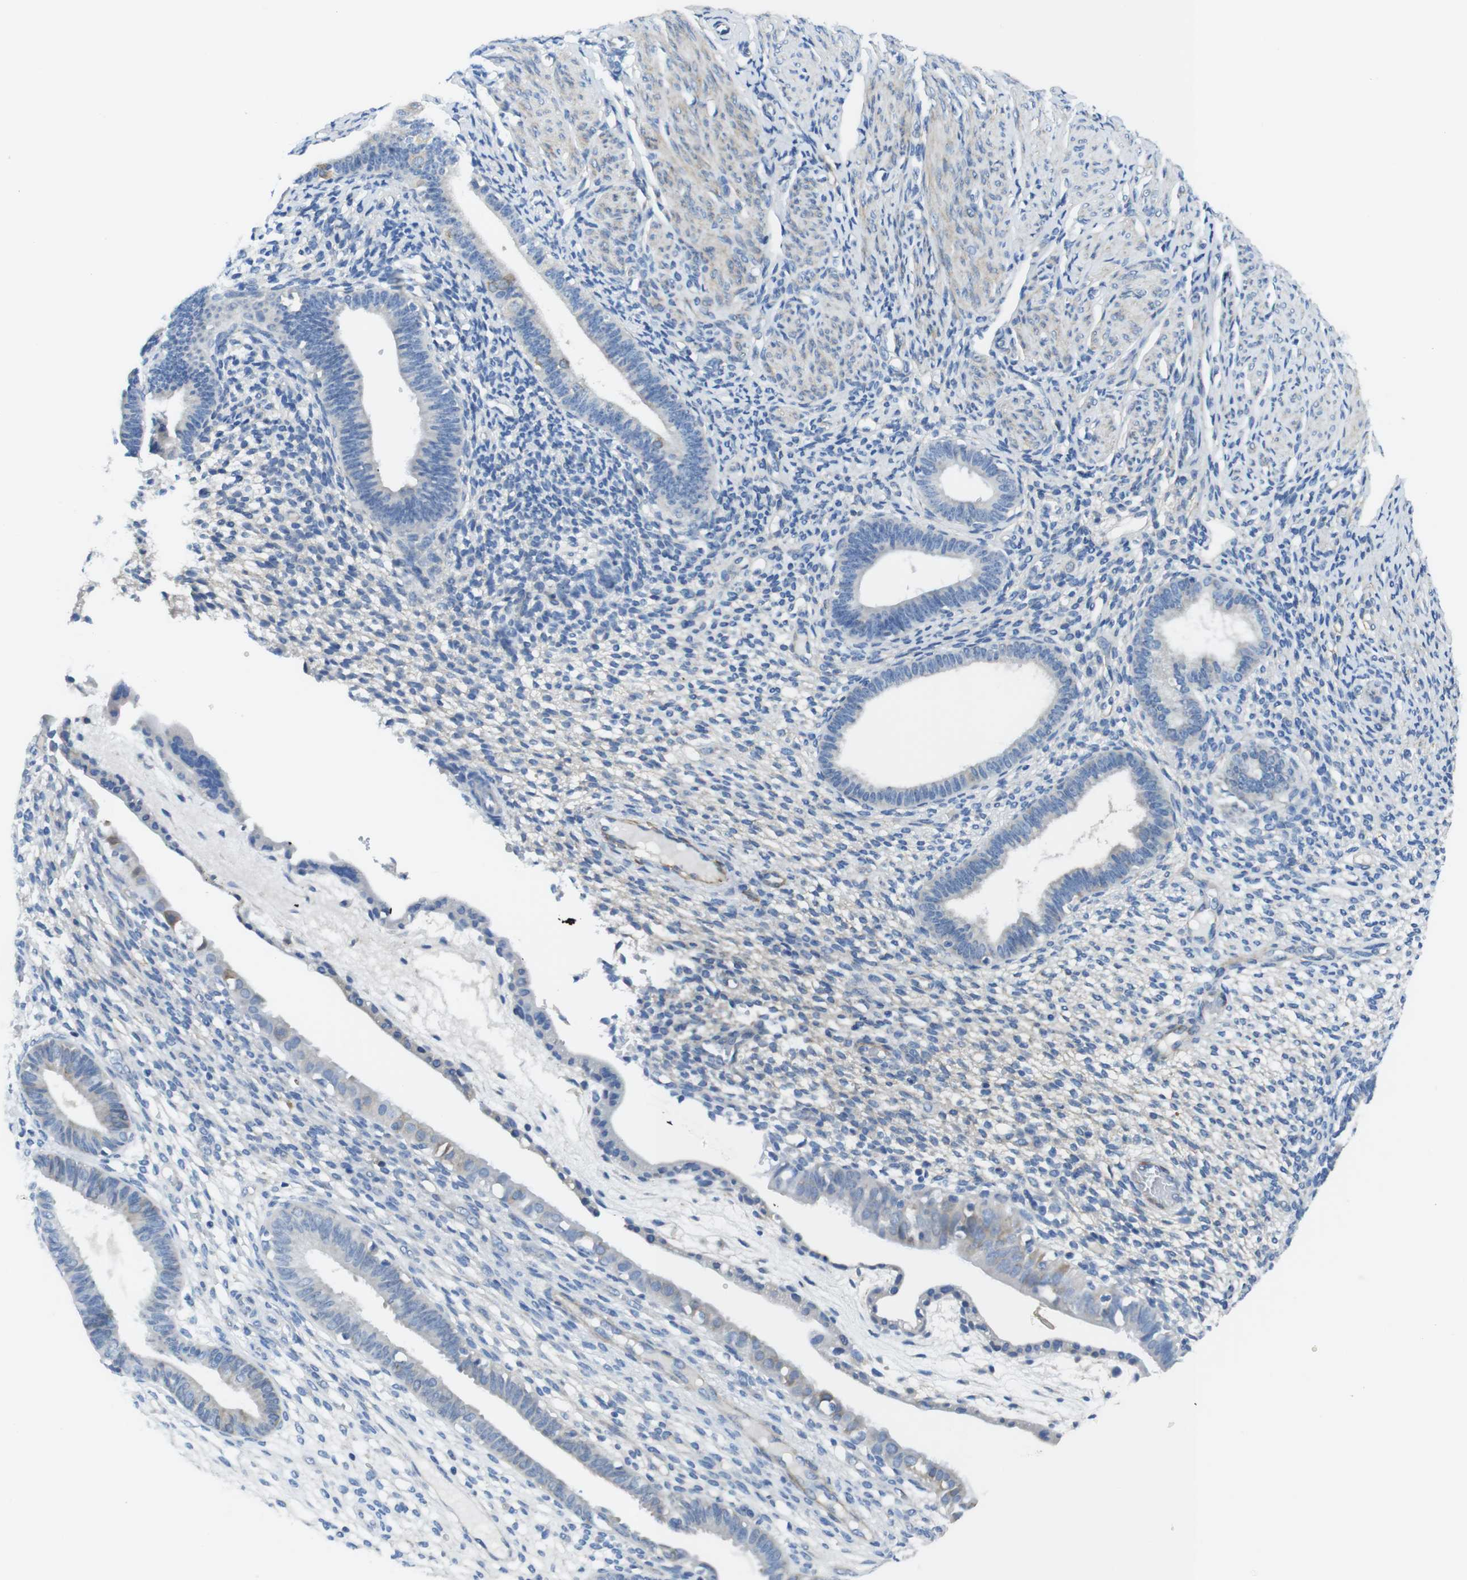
{"staining": {"intensity": "negative", "quantity": "none", "location": "none"}, "tissue": "endometrium", "cell_type": "Cells in endometrial stroma", "image_type": "normal", "snomed": [{"axis": "morphology", "description": "Normal tissue, NOS"}, {"axis": "topography", "description": "Endometrium"}], "caption": "Cells in endometrial stroma show no significant staining in normal endometrium. (Brightfield microscopy of DAB immunohistochemistry at high magnification).", "gene": "CDH8", "patient": {"sex": "female", "age": 61}}